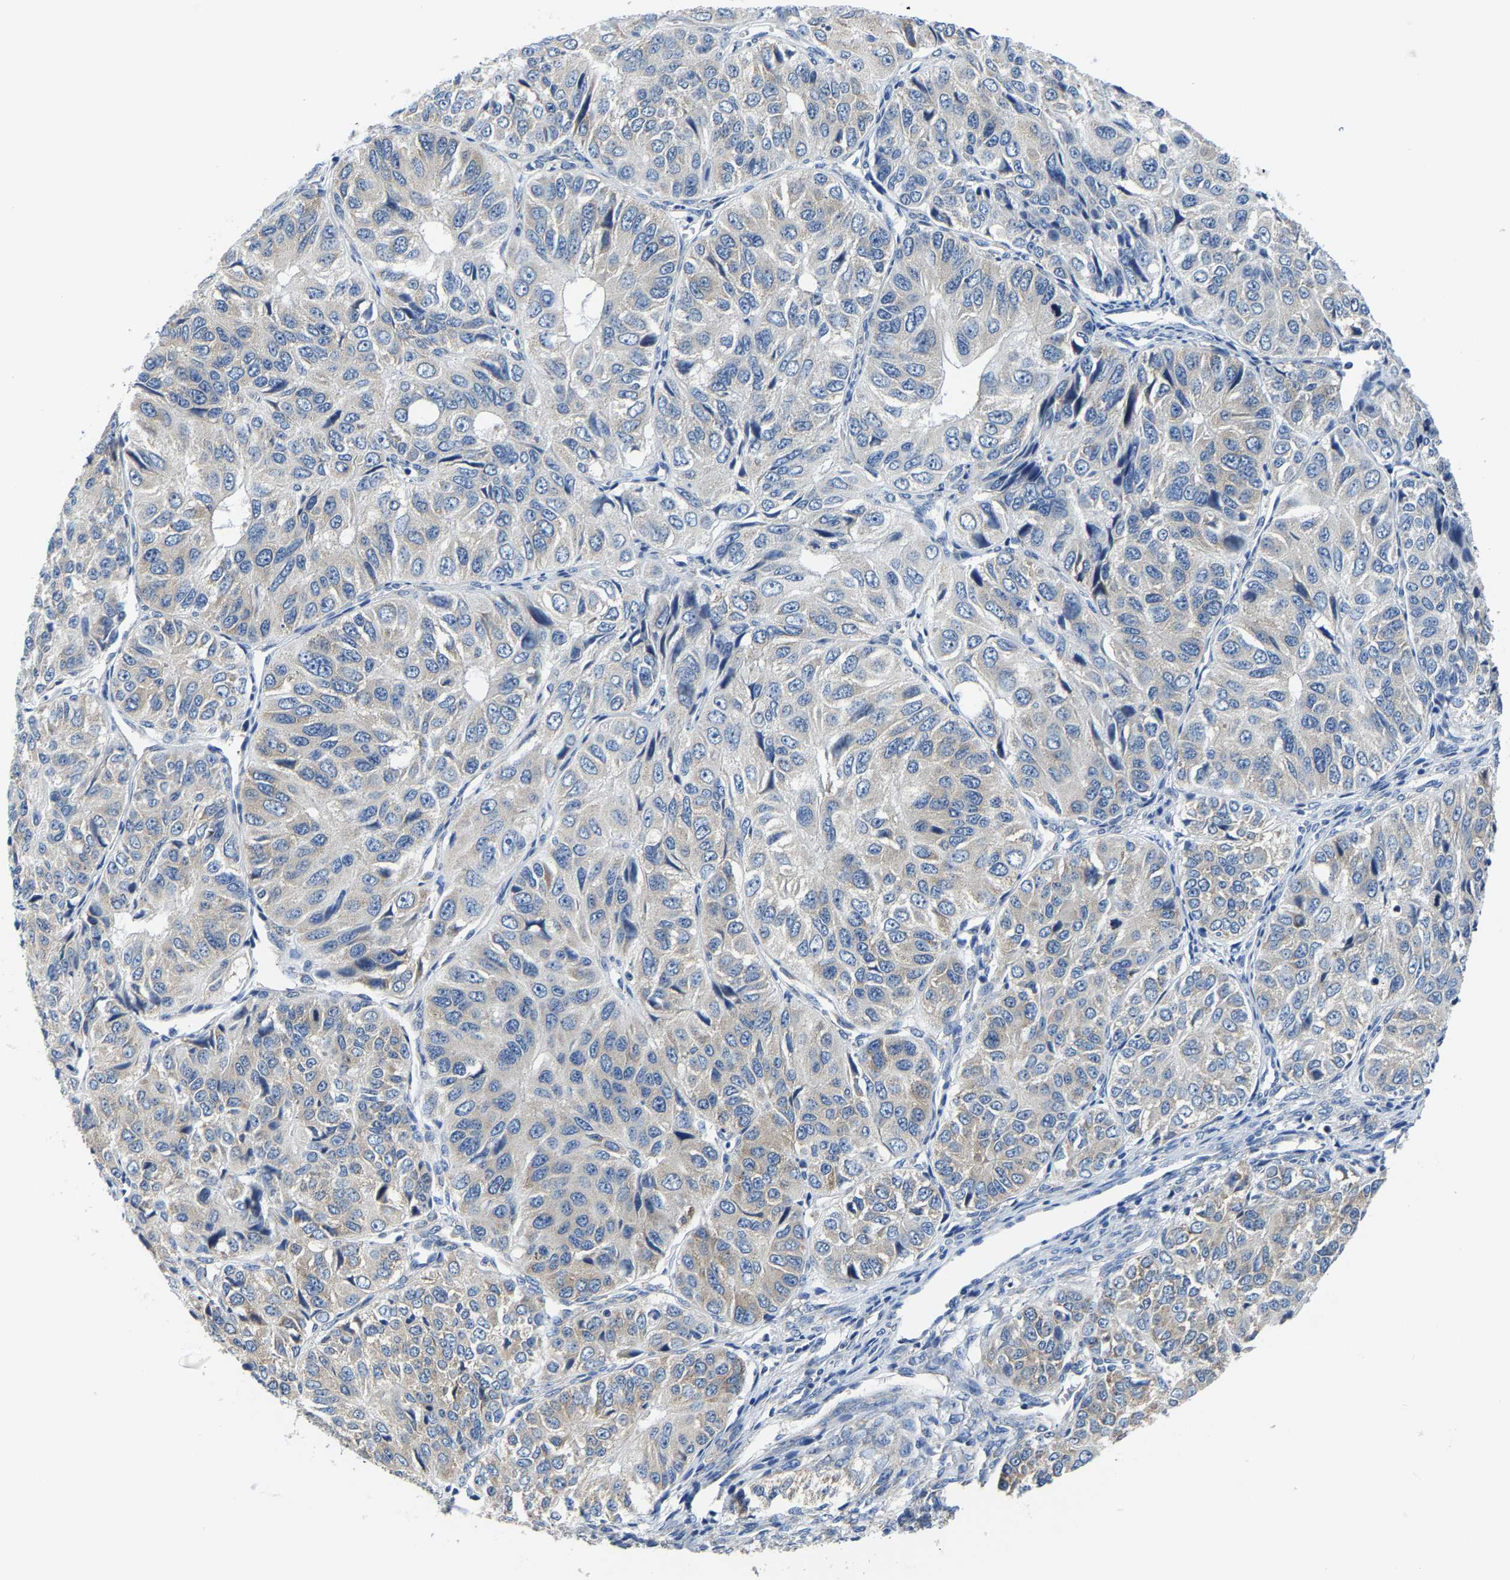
{"staining": {"intensity": "negative", "quantity": "none", "location": "none"}, "tissue": "ovarian cancer", "cell_type": "Tumor cells", "image_type": "cancer", "snomed": [{"axis": "morphology", "description": "Carcinoma, endometroid"}, {"axis": "topography", "description": "Ovary"}], "caption": "Immunohistochemistry (IHC) micrograph of neoplastic tissue: human ovarian endometroid carcinoma stained with DAB shows no significant protein positivity in tumor cells.", "gene": "G3BP2", "patient": {"sex": "female", "age": 51}}